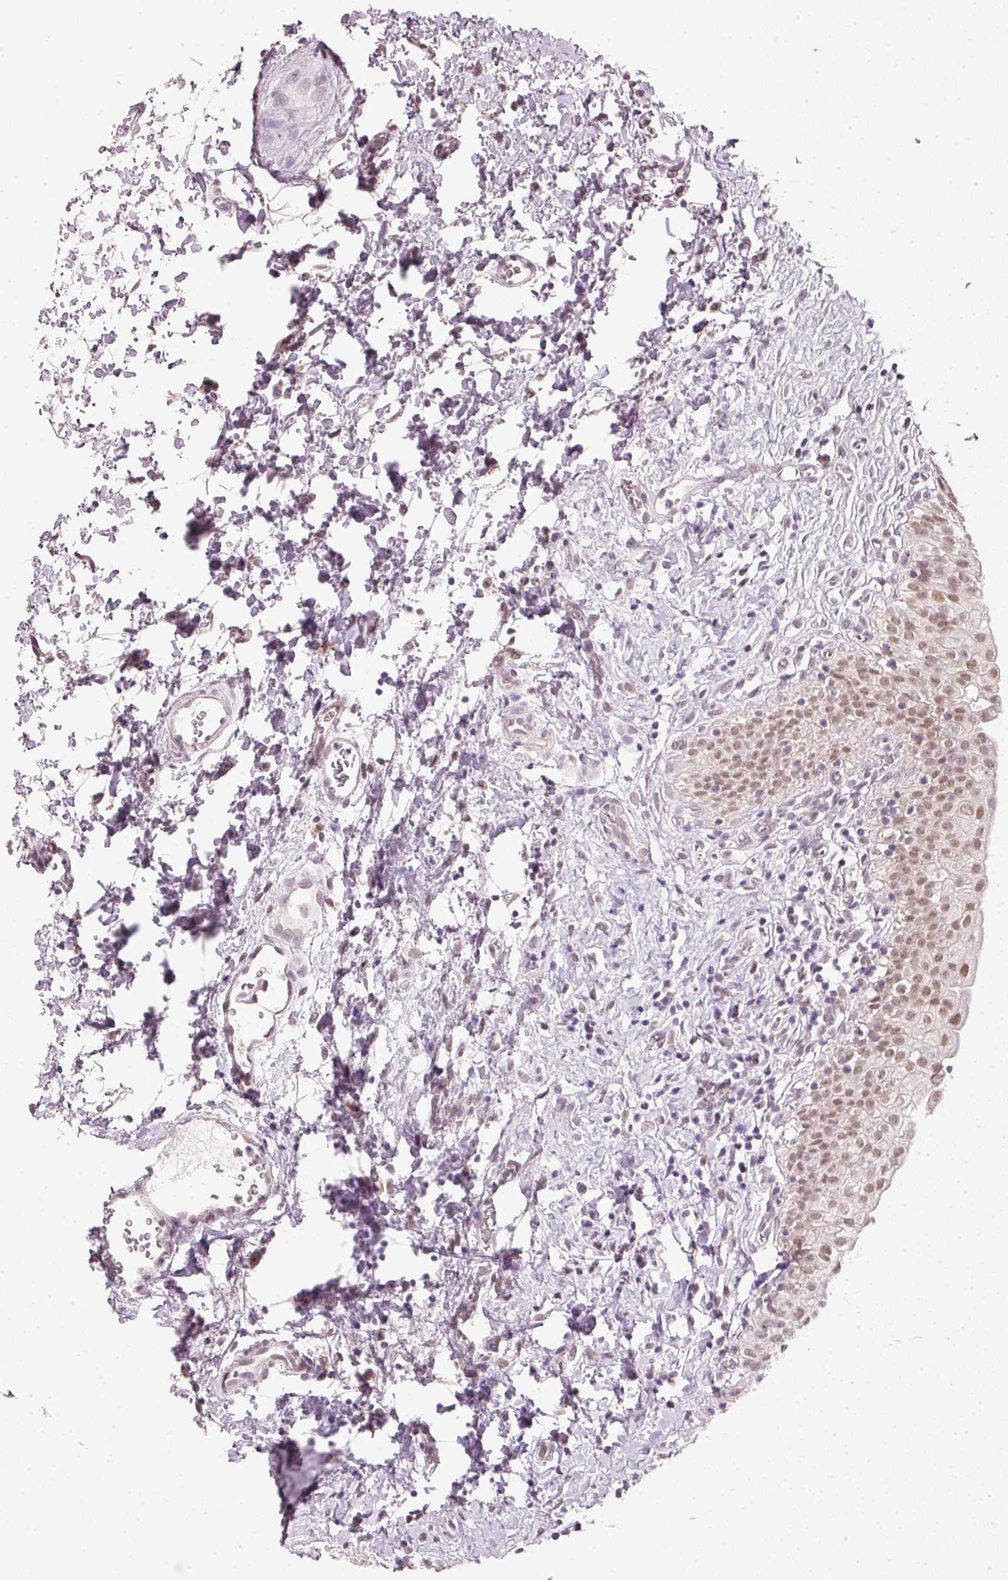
{"staining": {"intensity": "moderate", "quantity": ">75%", "location": "nuclear"}, "tissue": "urinary bladder", "cell_type": "Urothelial cells", "image_type": "normal", "snomed": [{"axis": "morphology", "description": "Normal tissue, NOS"}, {"axis": "topography", "description": "Urinary bladder"}], "caption": "Protein staining of unremarkable urinary bladder exhibits moderate nuclear staining in approximately >75% of urothelial cells.", "gene": "FSTL3", "patient": {"sex": "male", "age": 51}}